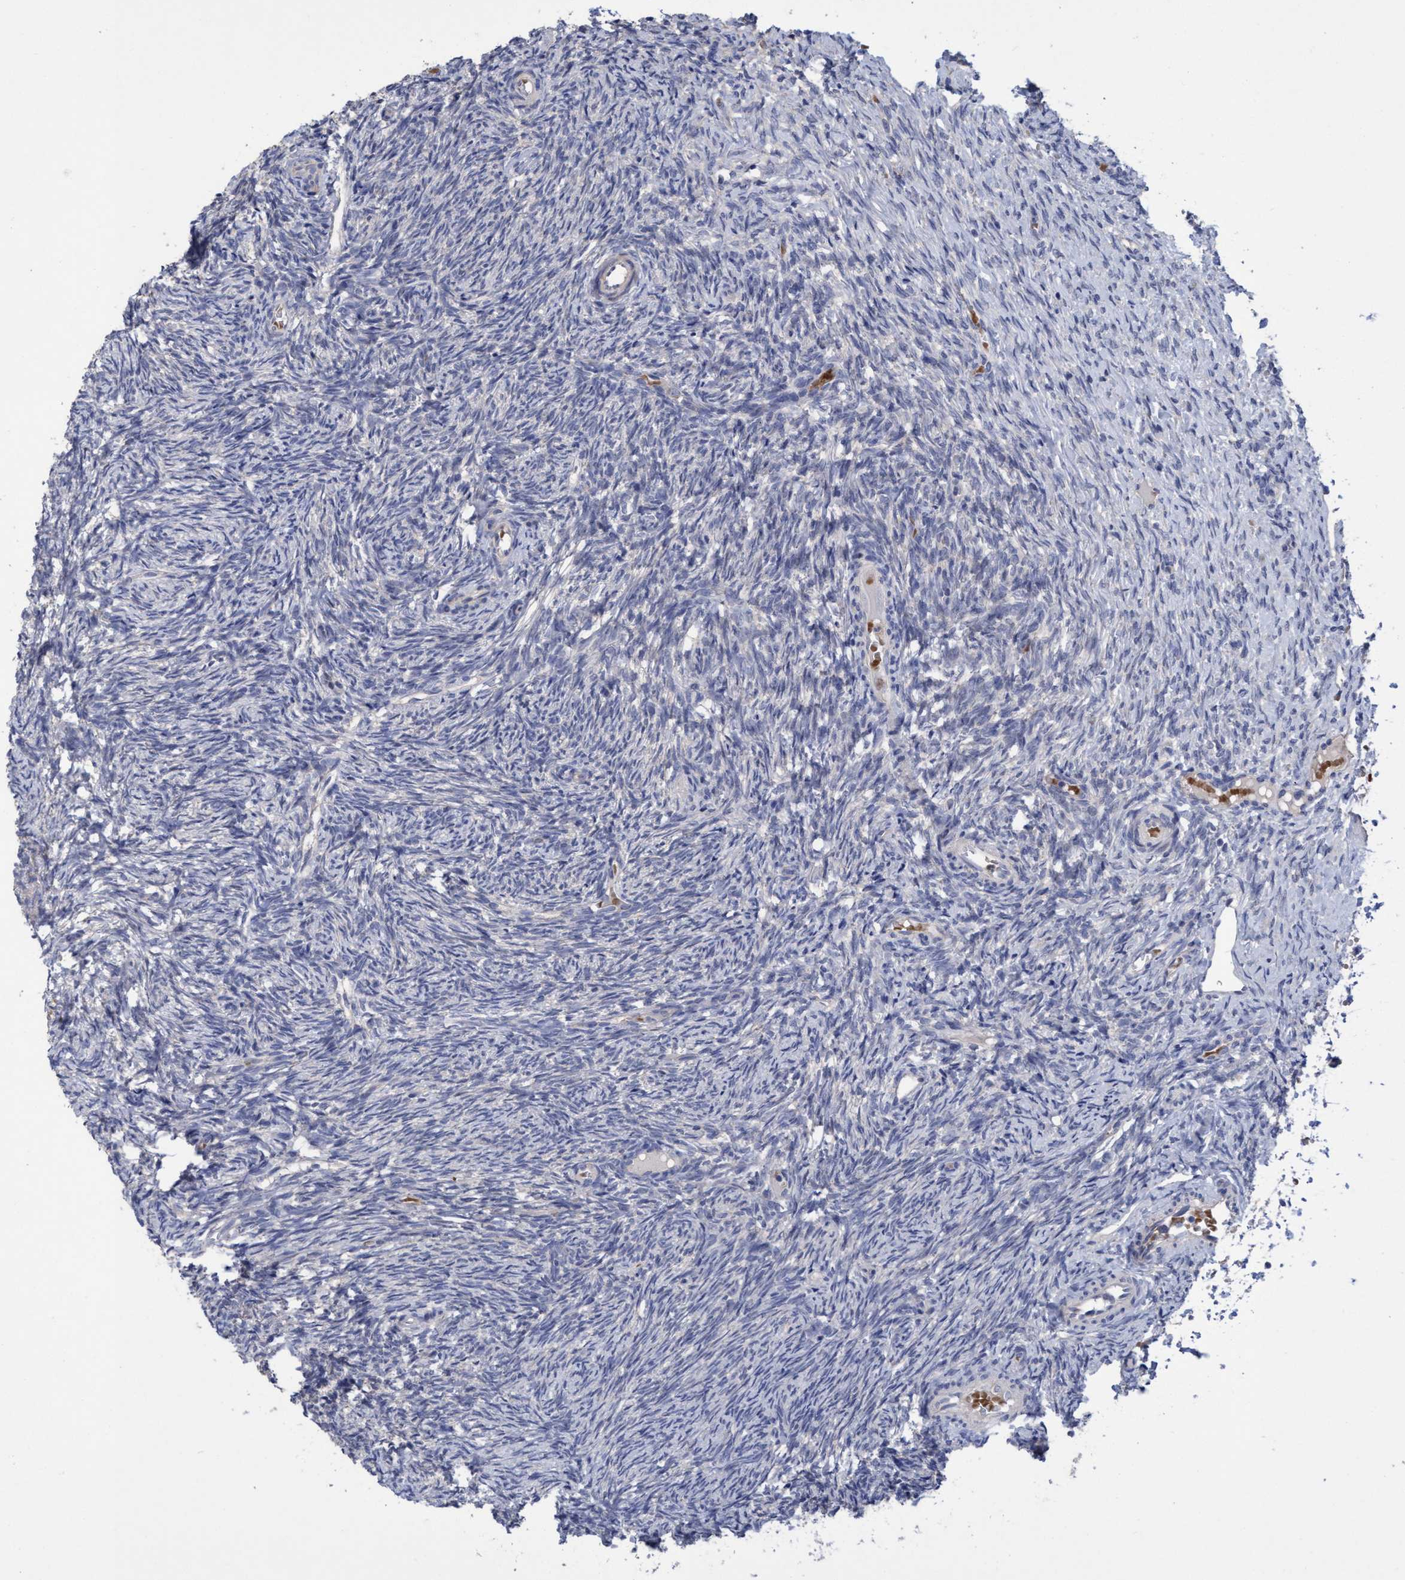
{"staining": {"intensity": "moderate", "quantity": ">75%", "location": "cytoplasmic/membranous"}, "tissue": "ovary", "cell_type": "Follicle cells", "image_type": "normal", "snomed": [{"axis": "morphology", "description": "Normal tissue, NOS"}, {"axis": "topography", "description": "Ovary"}], "caption": "Follicle cells display moderate cytoplasmic/membranous expression in approximately >75% of cells in benign ovary. (Brightfield microscopy of DAB IHC at high magnification).", "gene": "SEMA4D", "patient": {"sex": "female", "age": 41}}